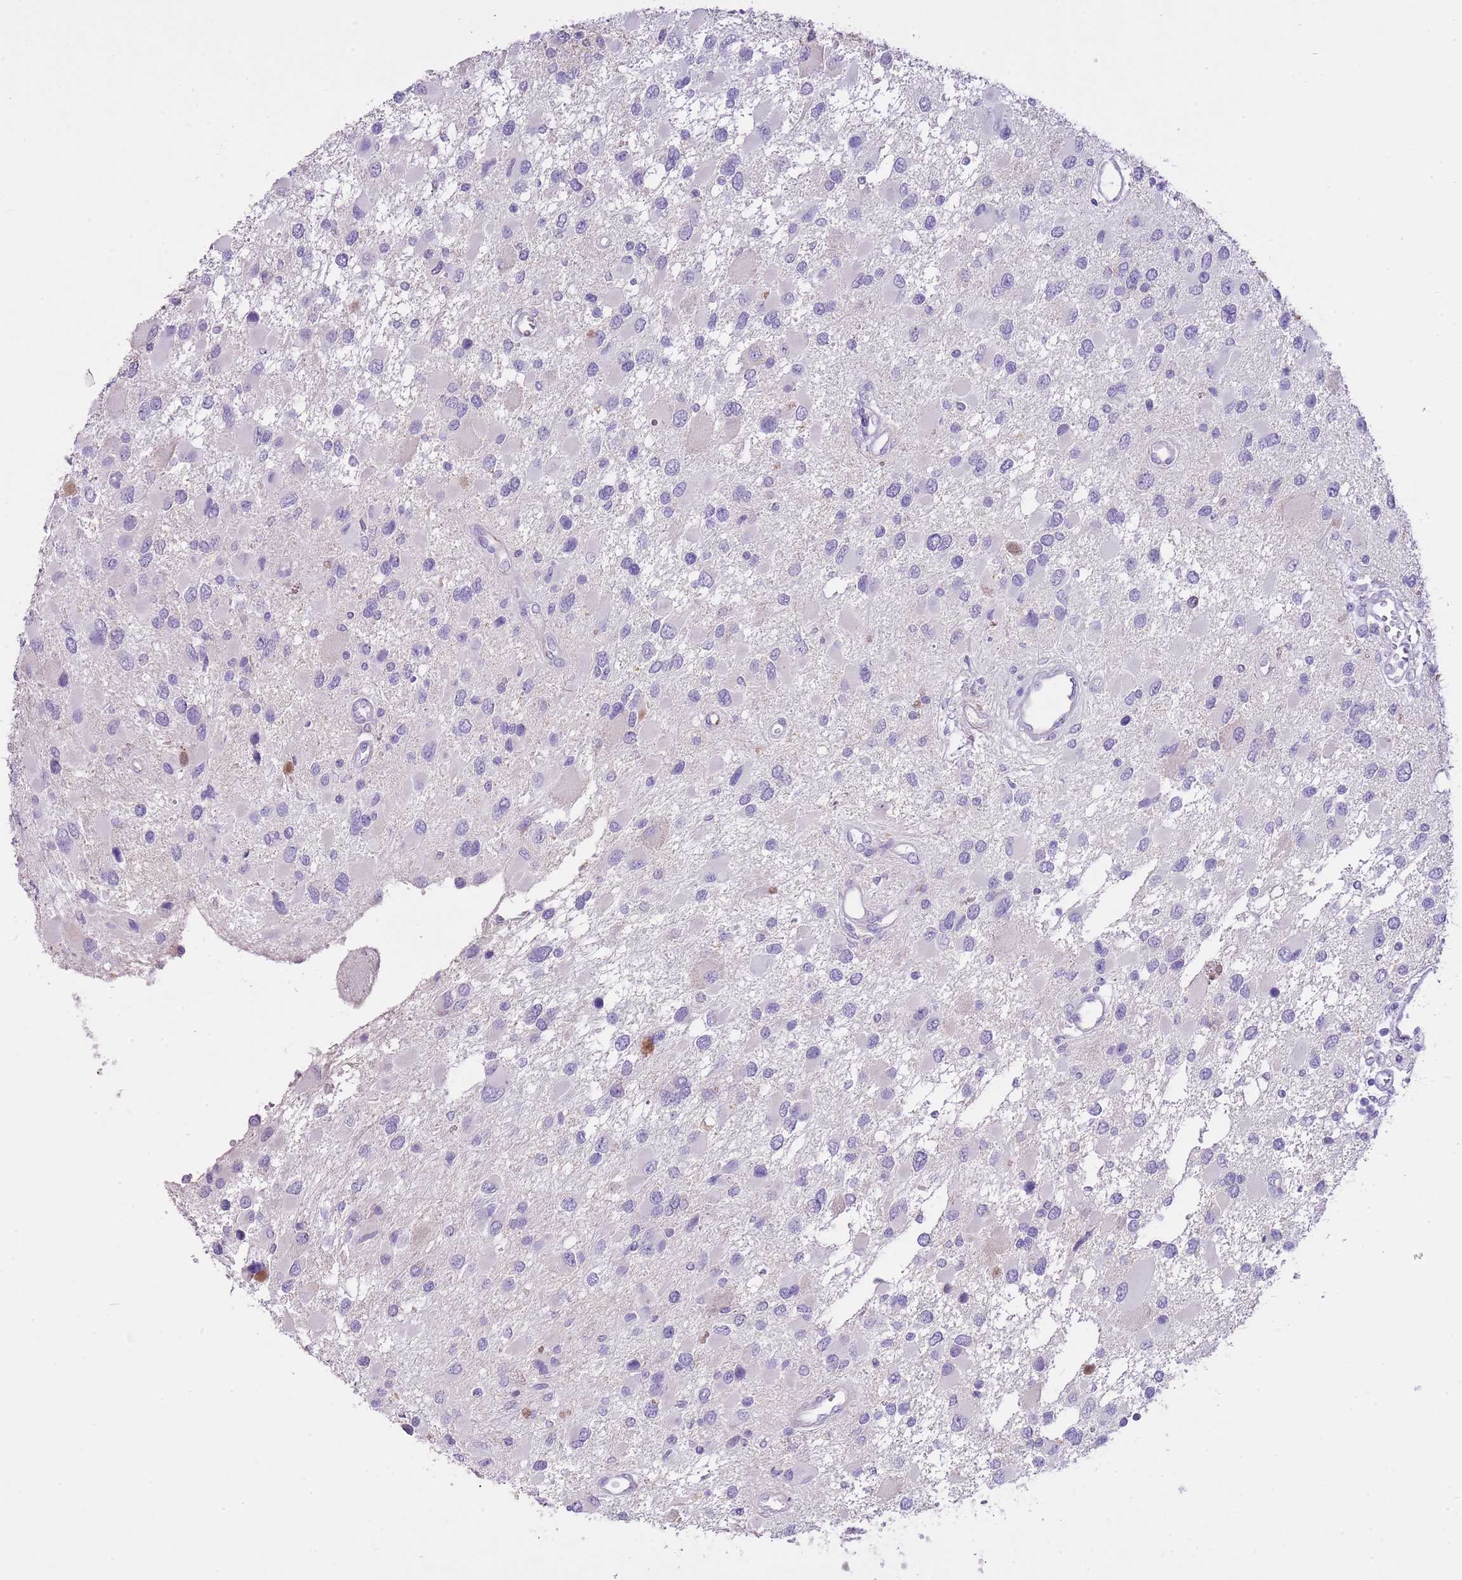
{"staining": {"intensity": "negative", "quantity": "none", "location": "none"}, "tissue": "glioma", "cell_type": "Tumor cells", "image_type": "cancer", "snomed": [{"axis": "morphology", "description": "Glioma, malignant, High grade"}, {"axis": "topography", "description": "Brain"}], "caption": "High power microscopy histopathology image of an immunohistochemistry (IHC) micrograph of malignant glioma (high-grade), revealing no significant staining in tumor cells.", "gene": "CLEC2A", "patient": {"sex": "male", "age": 53}}